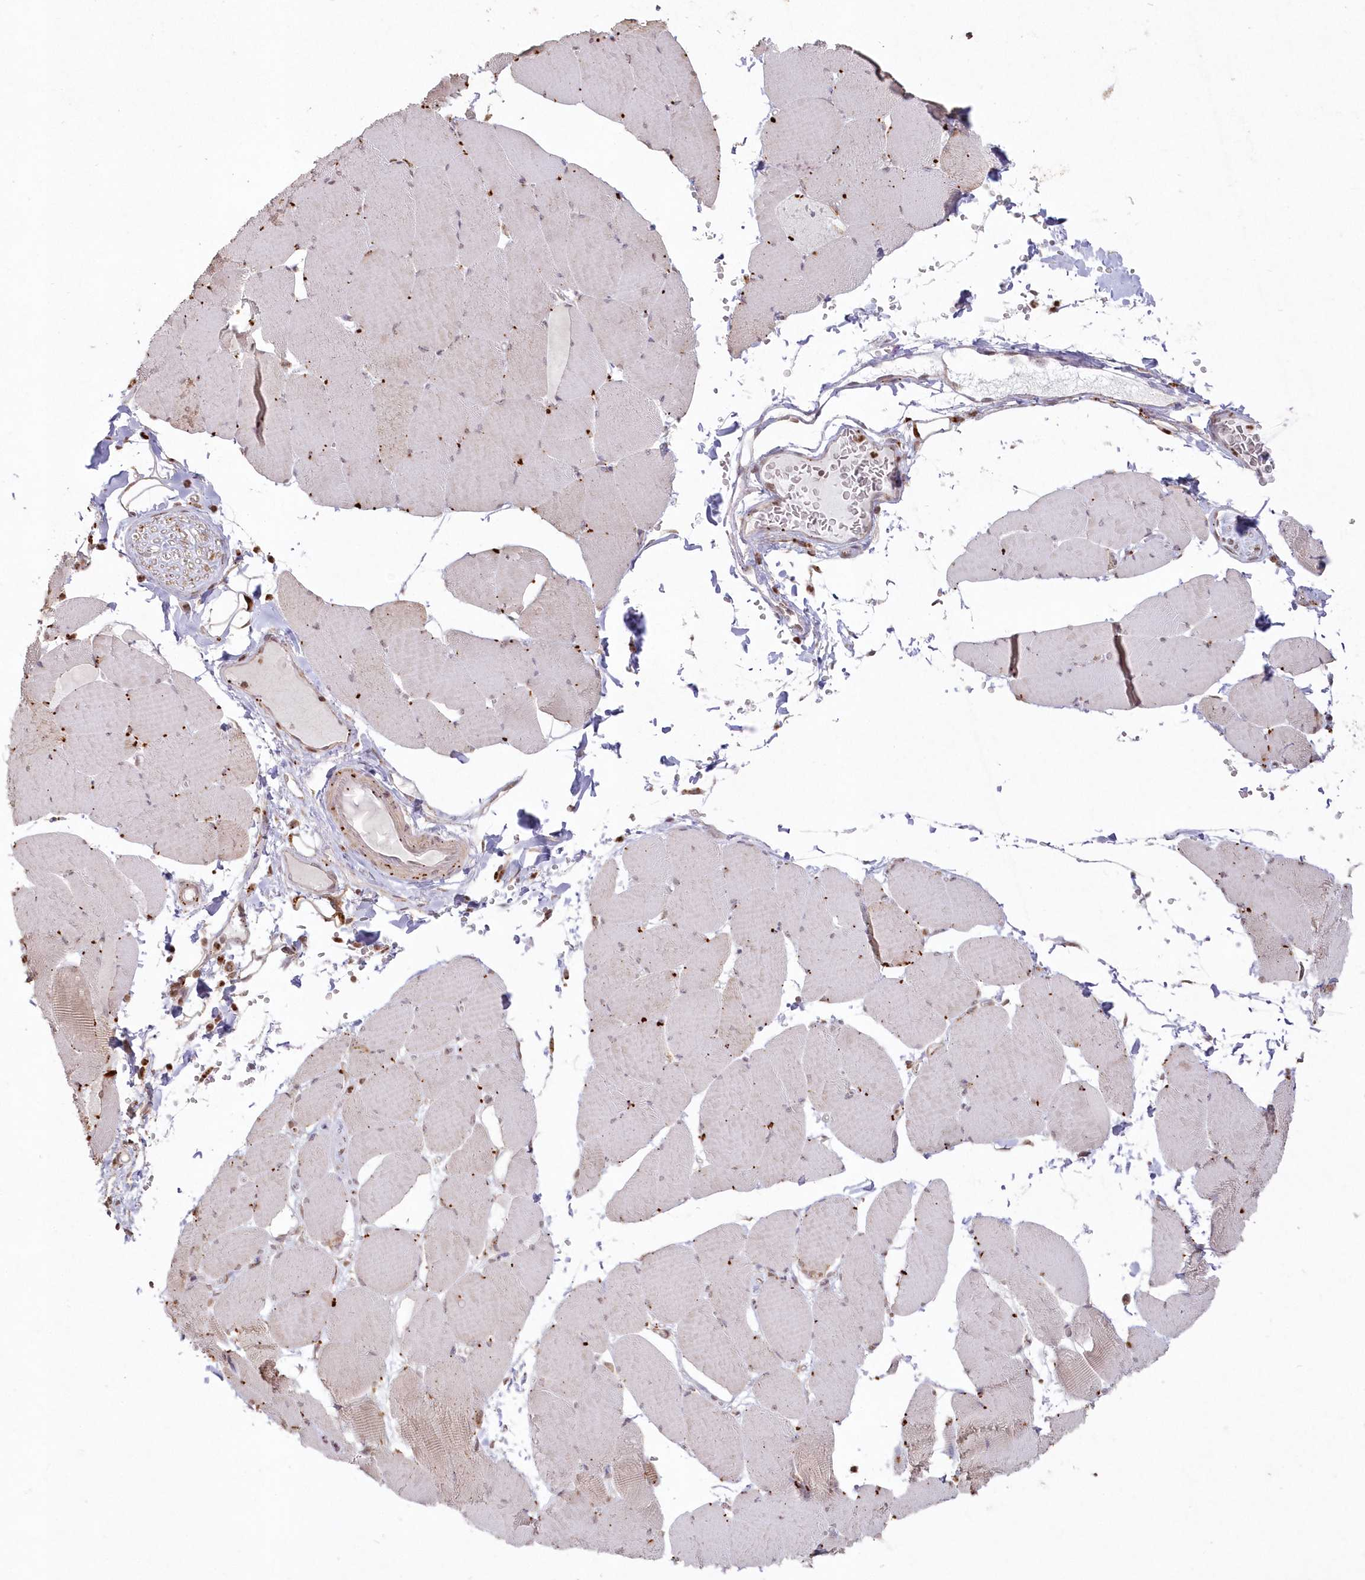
{"staining": {"intensity": "moderate", "quantity": "<25%", "location": "cytoplasmic/membranous"}, "tissue": "skeletal muscle", "cell_type": "Myocytes", "image_type": "normal", "snomed": [{"axis": "morphology", "description": "Normal tissue, NOS"}, {"axis": "topography", "description": "Skeletal muscle"}, {"axis": "topography", "description": "Head-Neck"}], "caption": "IHC image of normal human skeletal muscle stained for a protein (brown), which exhibits low levels of moderate cytoplasmic/membranous staining in about <25% of myocytes.", "gene": "ARSB", "patient": {"sex": "male", "age": 66}}